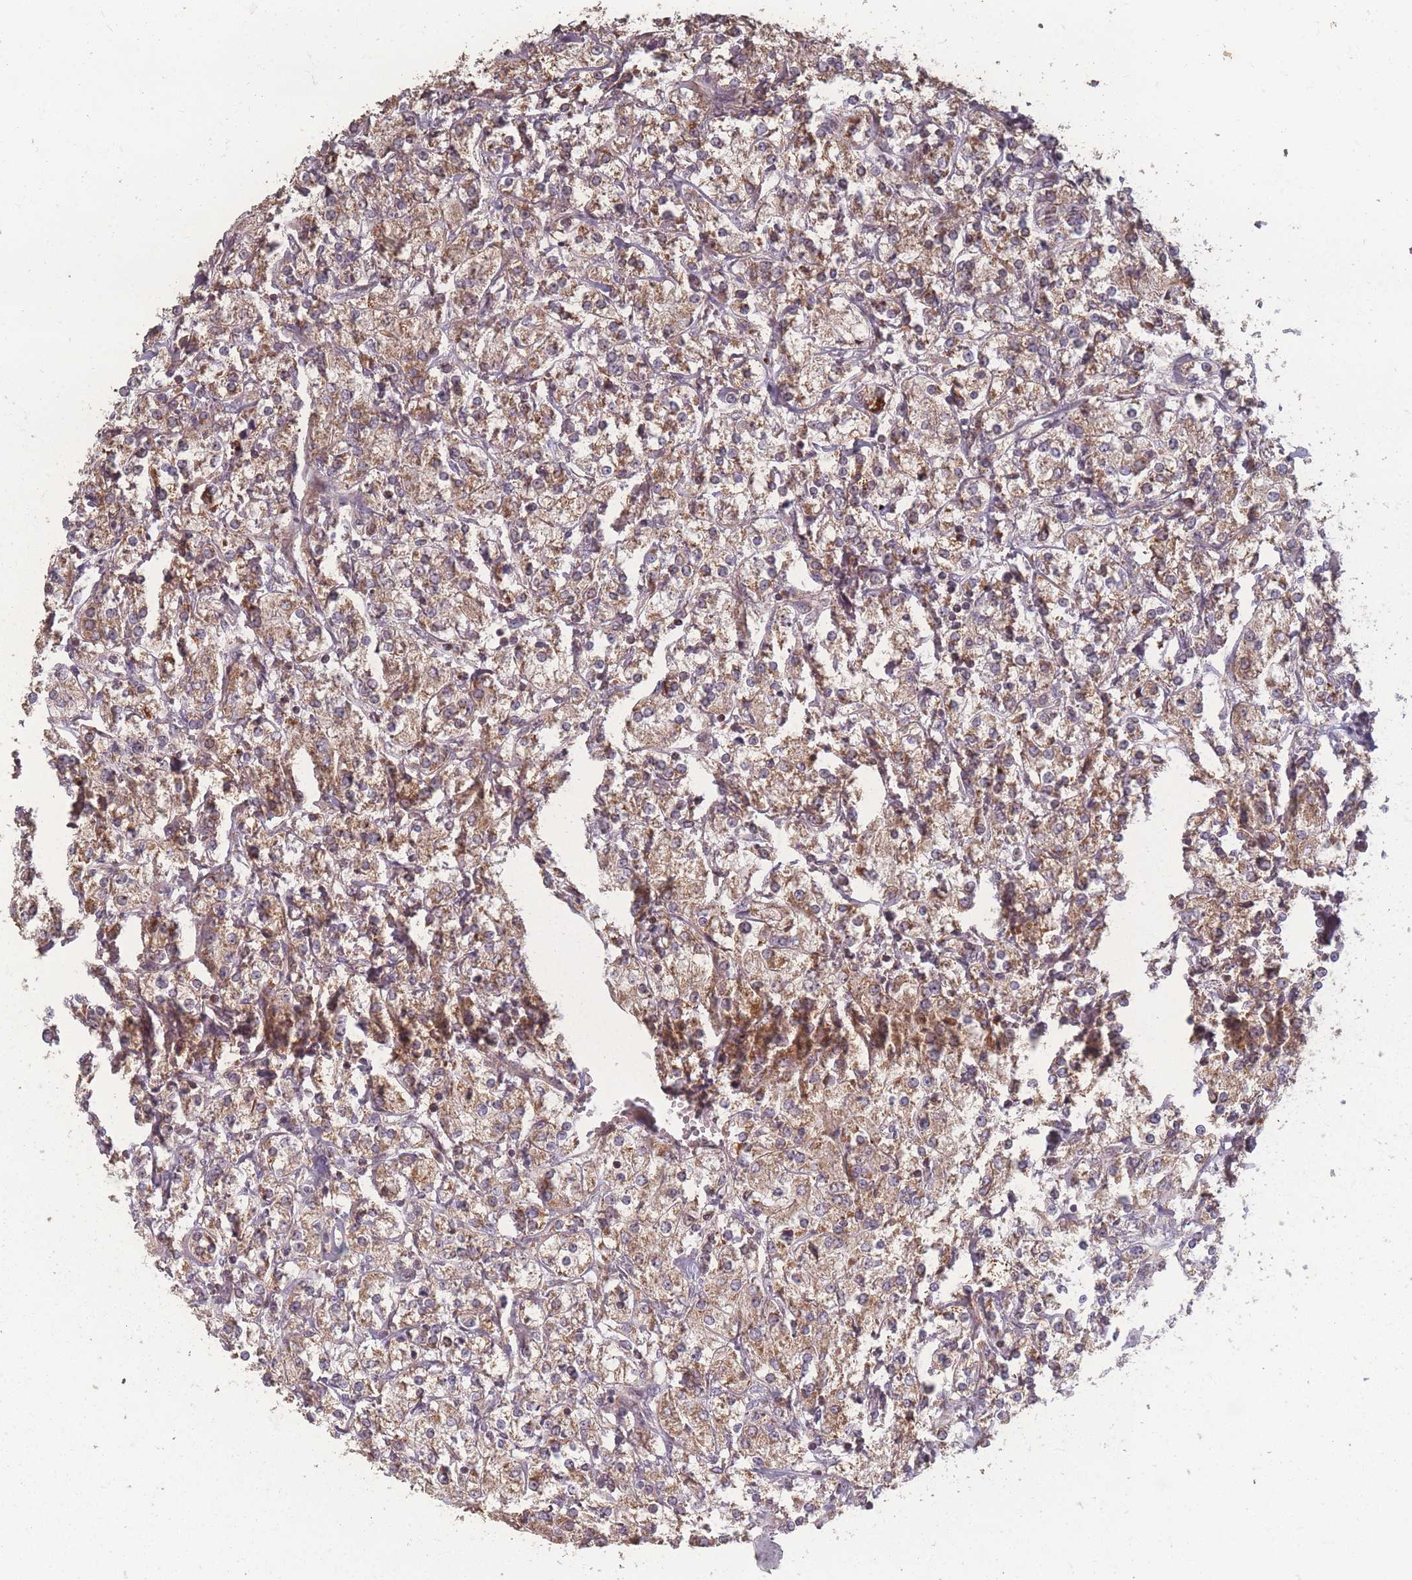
{"staining": {"intensity": "moderate", "quantity": ">75%", "location": "cytoplasmic/membranous"}, "tissue": "renal cancer", "cell_type": "Tumor cells", "image_type": "cancer", "snomed": [{"axis": "morphology", "description": "Adenocarcinoma, NOS"}, {"axis": "topography", "description": "Kidney"}], "caption": "High-magnification brightfield microscopy of adenocarcinoma (renal) stained with DAB (3,3'-diaminobenzidine) (brown) and counterstained with hematoxylin (blue). tumor cells exhibit moderate cytoplasmic/membranous expression is present in approximately>75% of cells.", "gene": "LYRM7", "patient": {"sex": "male", "age": 77}}